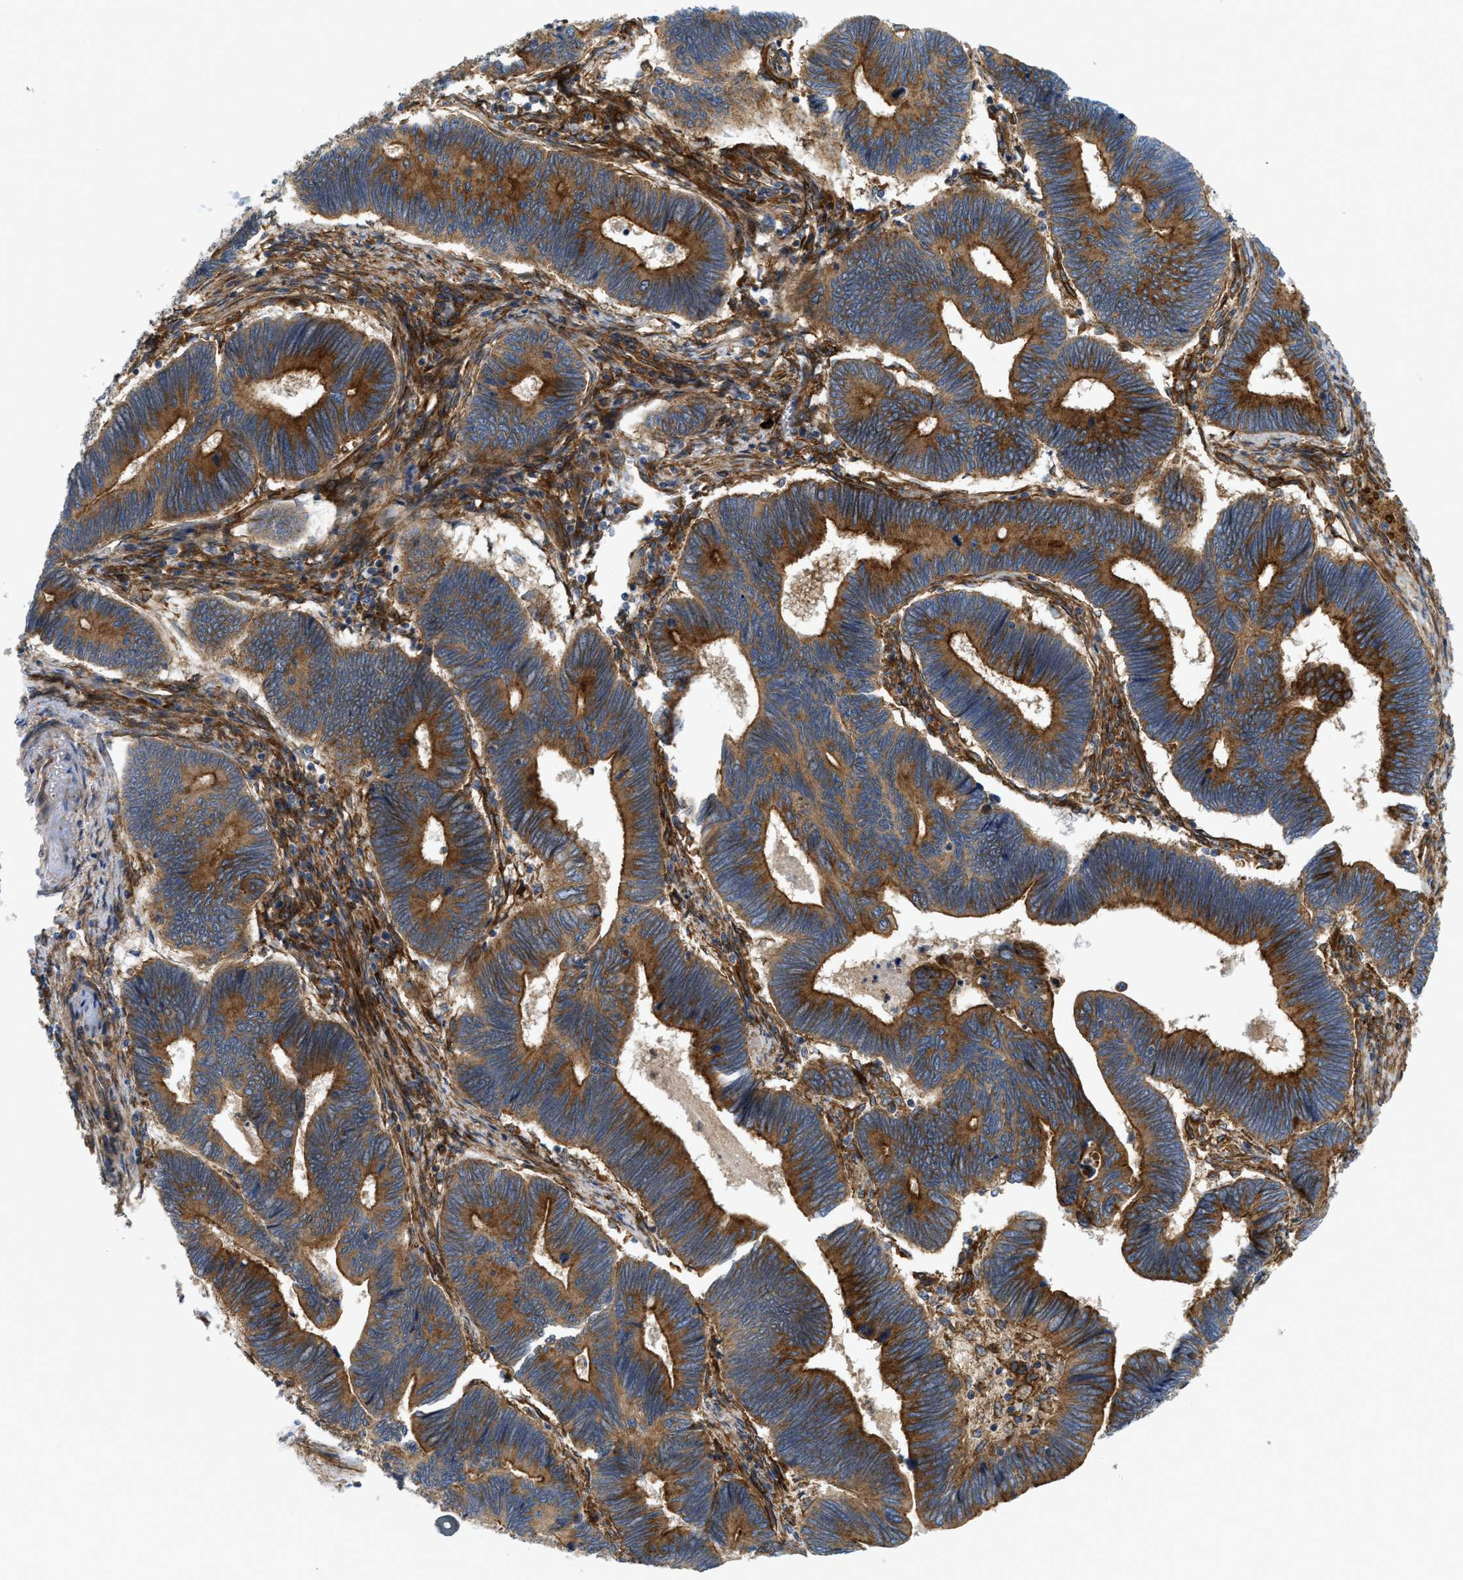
{"staining": {"intensity": "strong", "quantity": ">75%", "location": "cytoplasmic/membranous"}, "tissue": "pancreatic cancer", "cell_type": "Tumor cells", "image_type": "cancer", "snomed": [{"axis": "morphology", "description": "Adenocarcinoma, NOS"}, {"axis": "topography", "description": "Pancreas"}], "caption": "This is a histology image of immunohistochemistry (IHC) staining of adenocarcinoma (pancreatic), which shows strong positivity in the cytoplasmic/membranous of tumor cells.", "gene": "PICALM", "patient": {"sex": "female", "age": 70}}